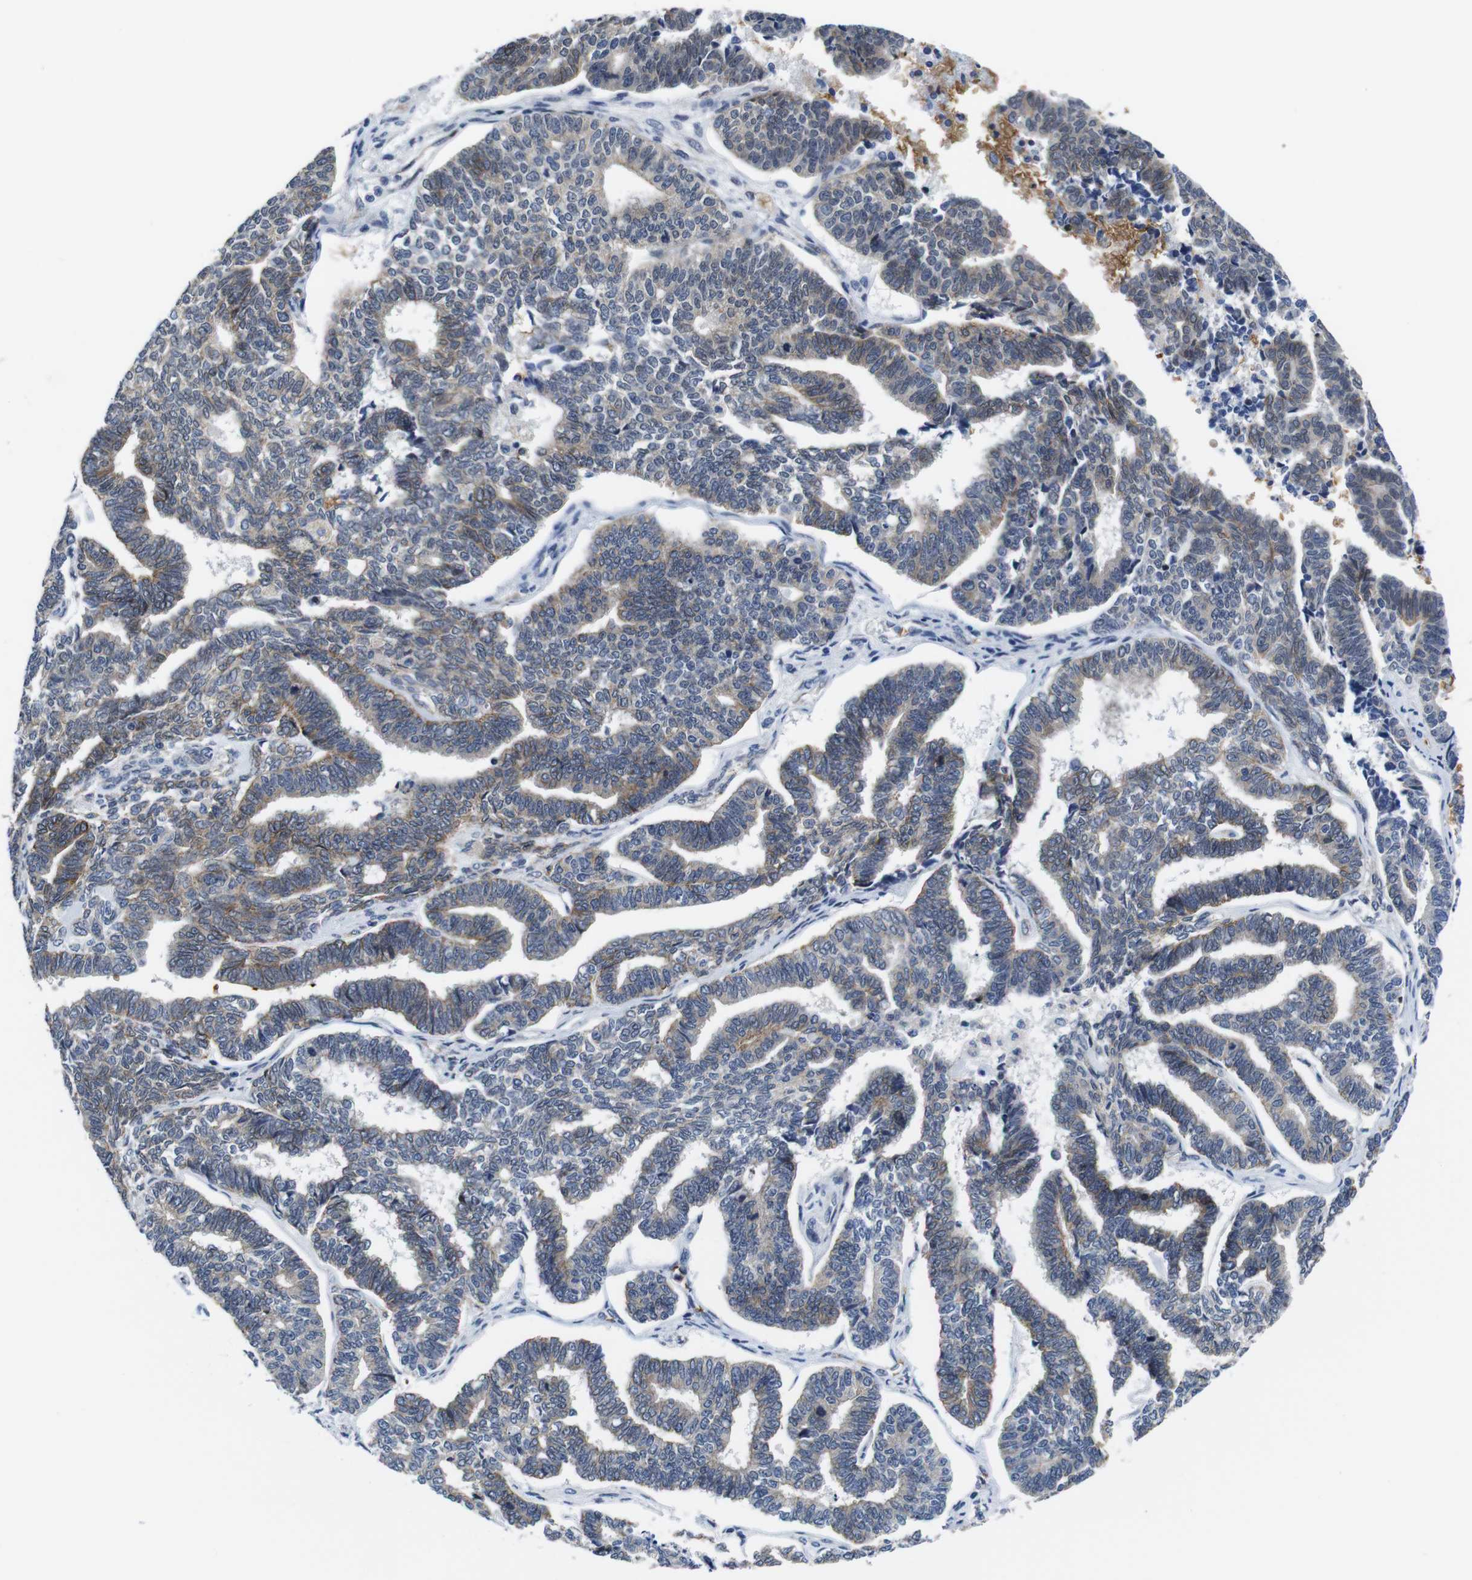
{"staining": {"intensity": "moderate", "quantity": ">75%", "location": "cytoplasmic/membranous"}, "tissue": "endometrial cancer", "cell_type": "Tumor cells", "image_type": "cancer", "snomed": [{"axis": "morphology", "description": "Adenocarcinoma, NOS"}, {"axis": "topography", "description": "Endometrium"}], "caption": "The image demonstrates a brown stain indicating the presence of a protein in the cytoplasmic/membranous of tumor cells in endometrial adenocarcinoma.", "gene": "SOCS3", "patient": {"sex": "female", "age": 70}}